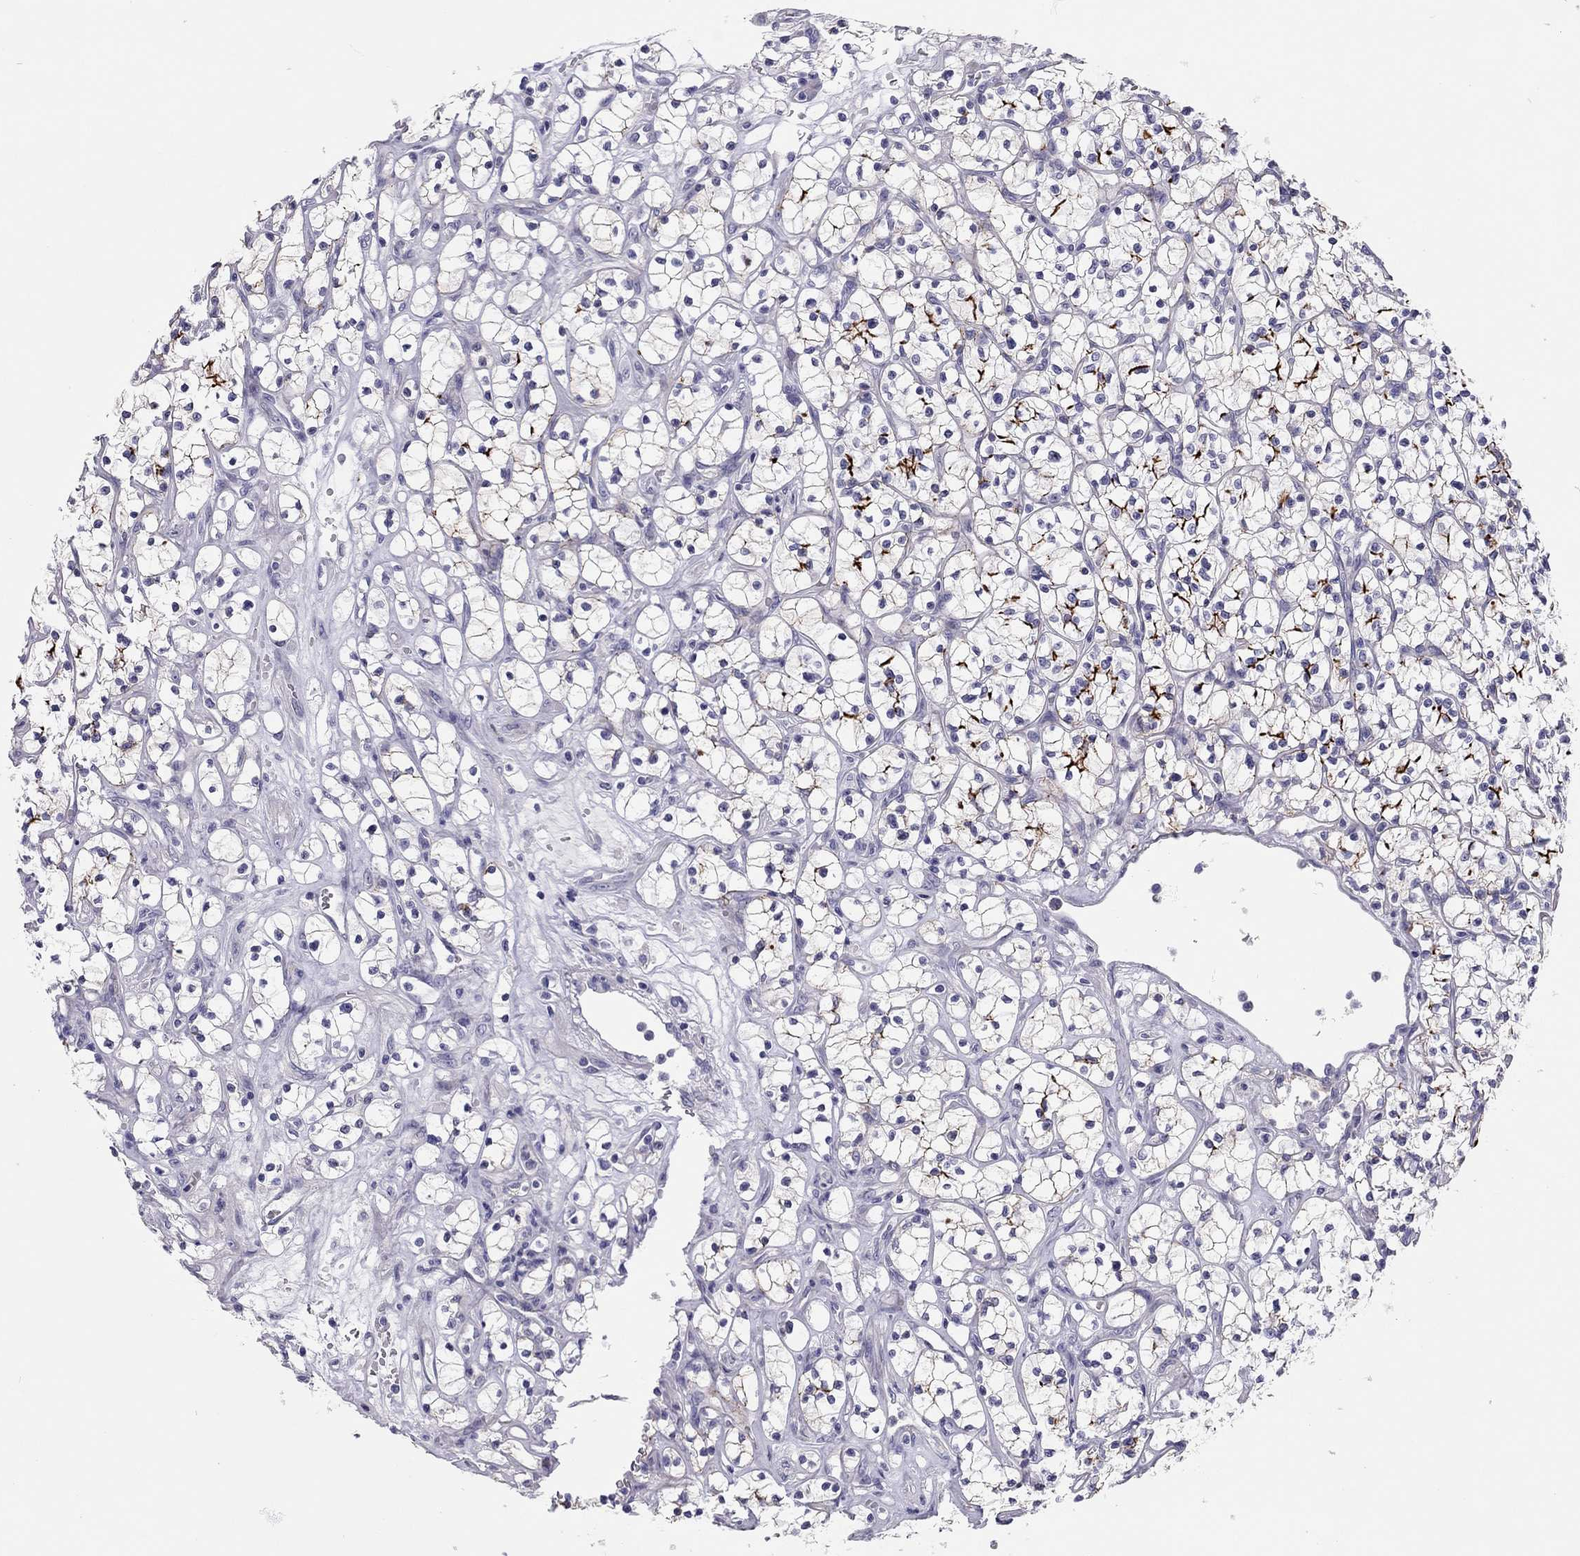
{"staining": {"intensity": "strong", "quantity": "<25%", "location": "cytoplasmic/membranous"}, "tissue": "renal cancer", "cell_type": "Tumor cells", "image_type": "cancer", "snomed": [{"axis": "morphology", "description": "Adenocarcinoma, NOS"}, {"axis": "topography", "description": "Kidney"}], "caption": "The immunohistochemical stain highlights strong cytoplasmic/membranous positivity in tumor cells of renal cancer tissue.", "gene": "SCARB1", "patient": {"sex": "female", "age": 64}}